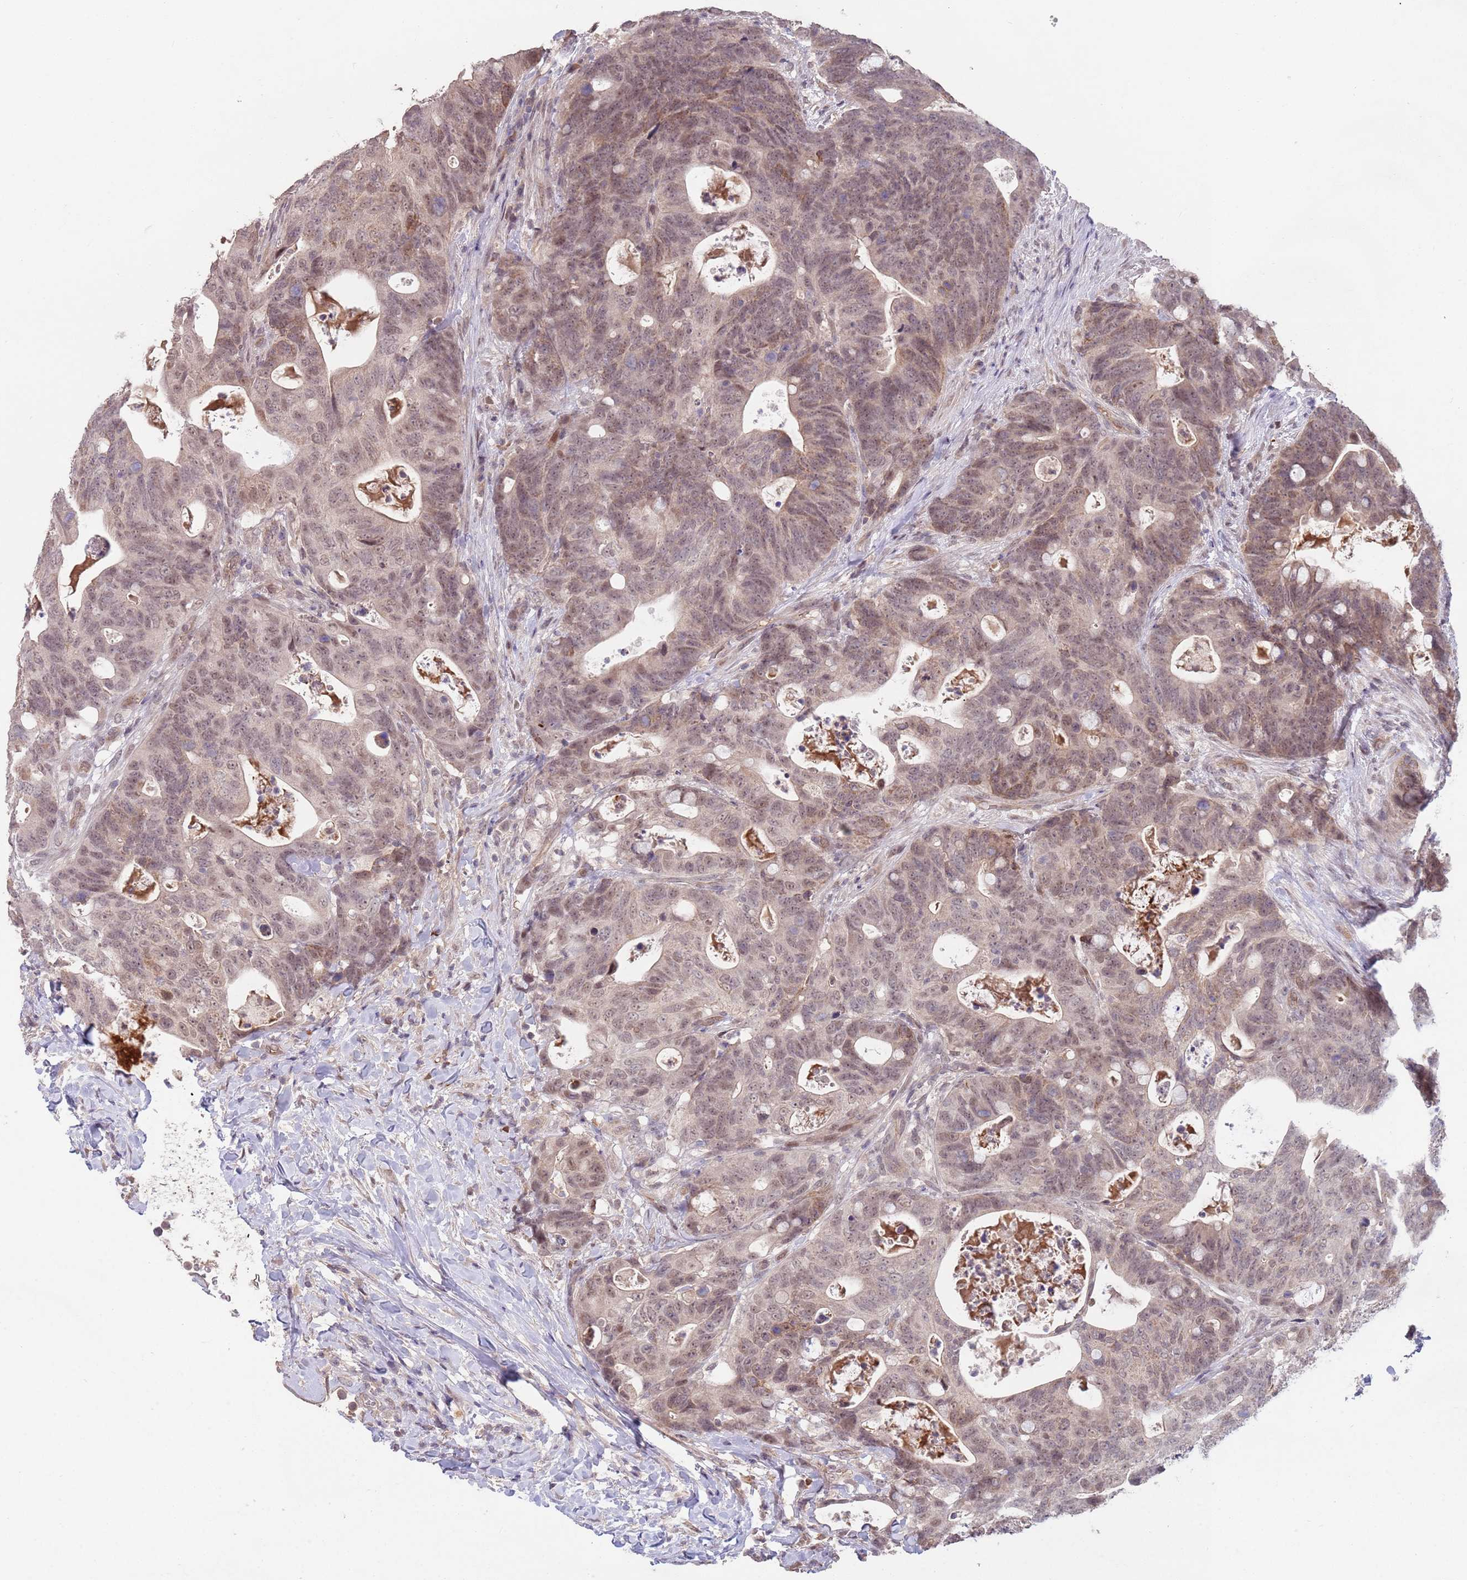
{"staining": {"intensity": "moderate", "quantity": ">75%", "location": "cytoplasmic/membranous,nuclear"}, "tissue": "colorectal cancer", "cell_type": "Tumor cells", "image_type": "cancer", "snomed": [{"axis": "morphology", "description": "Adenocarcinoma, NOS"}, {"axis": "topography", "description": "Colon"}], "caption": "Immunohistochemical staining of colorectal adenocarcinoma exhibits moderate cytoplasmic/membranous and nuclear protein staining in about >75% of tumor cells. (DAB (3,3'-diaminobenzidine) = brown stain, brightfield microscopy at high magnification).", "gene": "MEI1", "patient": {"sex": "female", "age": 82}}